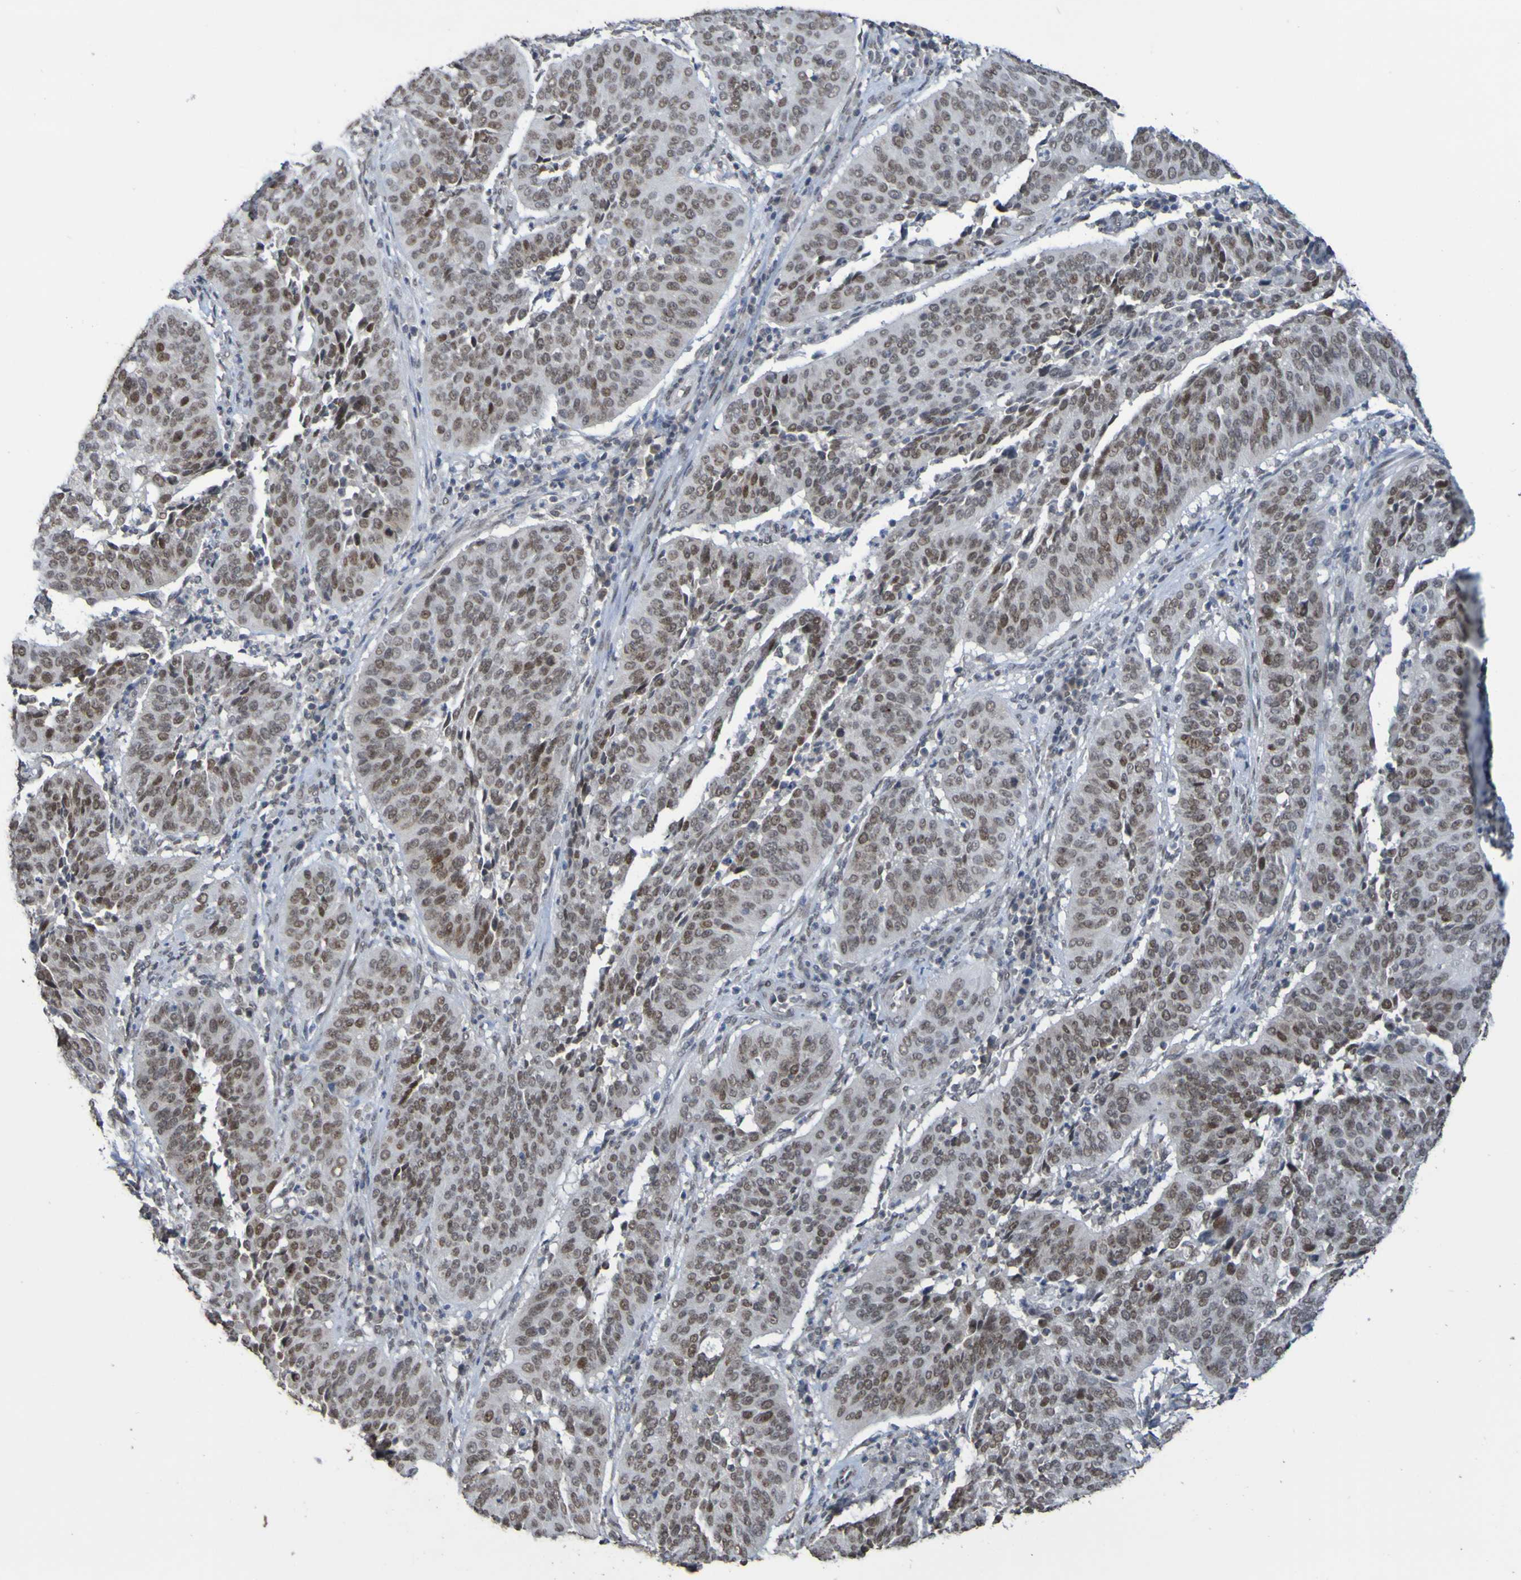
{"staining": {"intensity": "moderate", "quantity": ">75%", "location": "nuclear"}, "tissue": "cervical cancer", "cell_type": "Tumor cells", "image_type": "cancer", "snomed": [{"axis": "morphology", "description": "Normal tissue, NOS"}, {"axis": "morphology", "description": "Squamous cell carcinoma, NOS"}, {"axis": "topography", "description": "Cervix"}], "caption": "Cervical cancer stained with DAB immunohistochemistry demonstrates medium levels of moderate nuclear expression in approximately >75% of tumor cells.", "gene": "ALKBH2", "patient": {"sex": "female", "age": 39}}